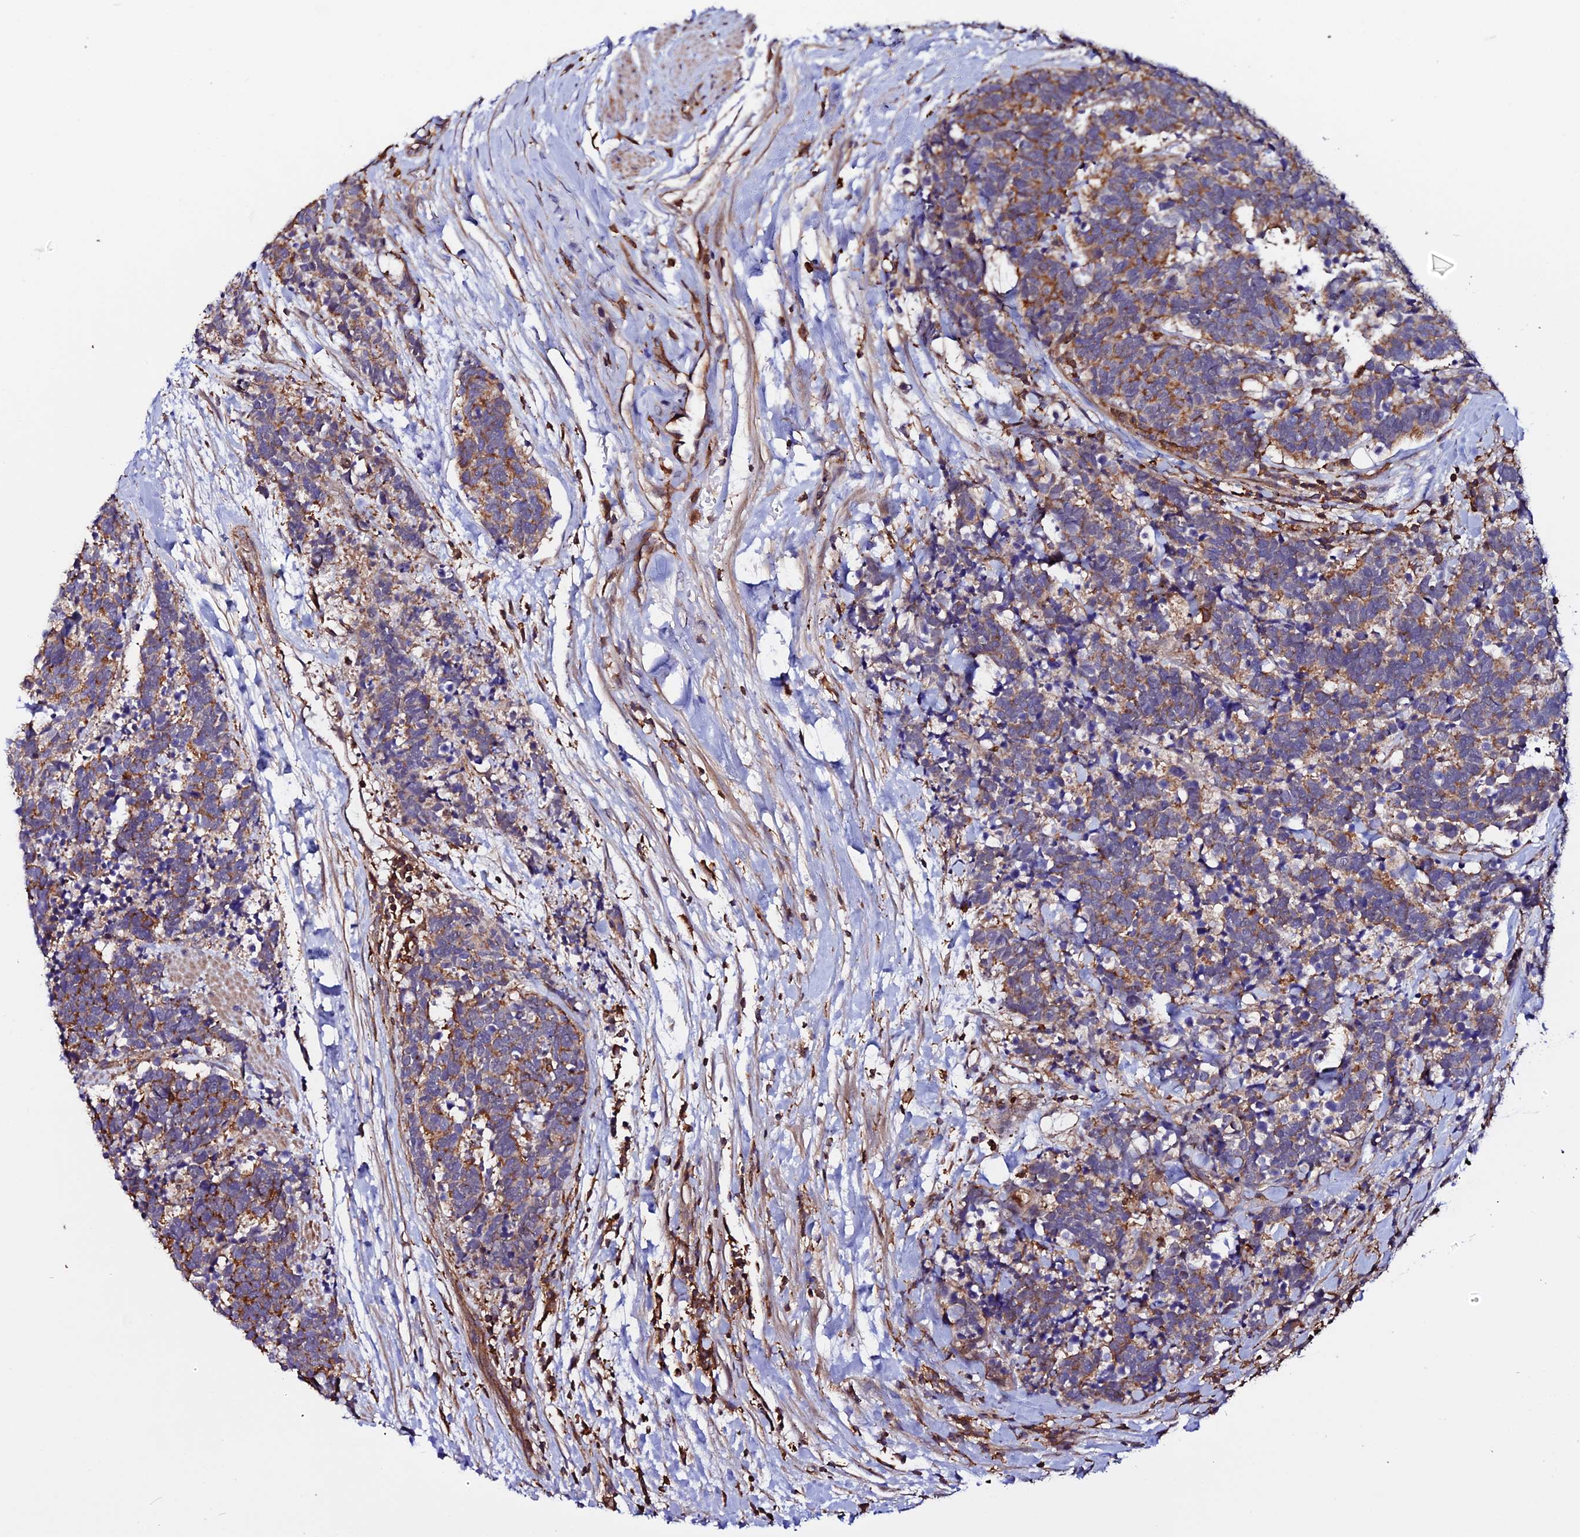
{"staining": {"intensity": "moderate", "quantity": ">75%", "location": "cytoplasmic/membranous"}, "tissue": "carcinoid", "cell_type": "Tumor cells", "image_type": "cancer", "snomed": [{"axis": "morphology", "description": "Carcinoma, NOS"}, {"axis": "morphology", "description": "Carcinoid, malignant, NOS"}, {"axis": "topography", "description": "Prostate"}], "caption": "IHC micrograph of human carcinoid (malignant) stained for a protein (brown), which demonstrates medium levels of moderate cytoplasmic/membranous expression in about >75% of tumor cells.", "gene": "USP17L15", "patient": {"sex": "male", "age": 57}}